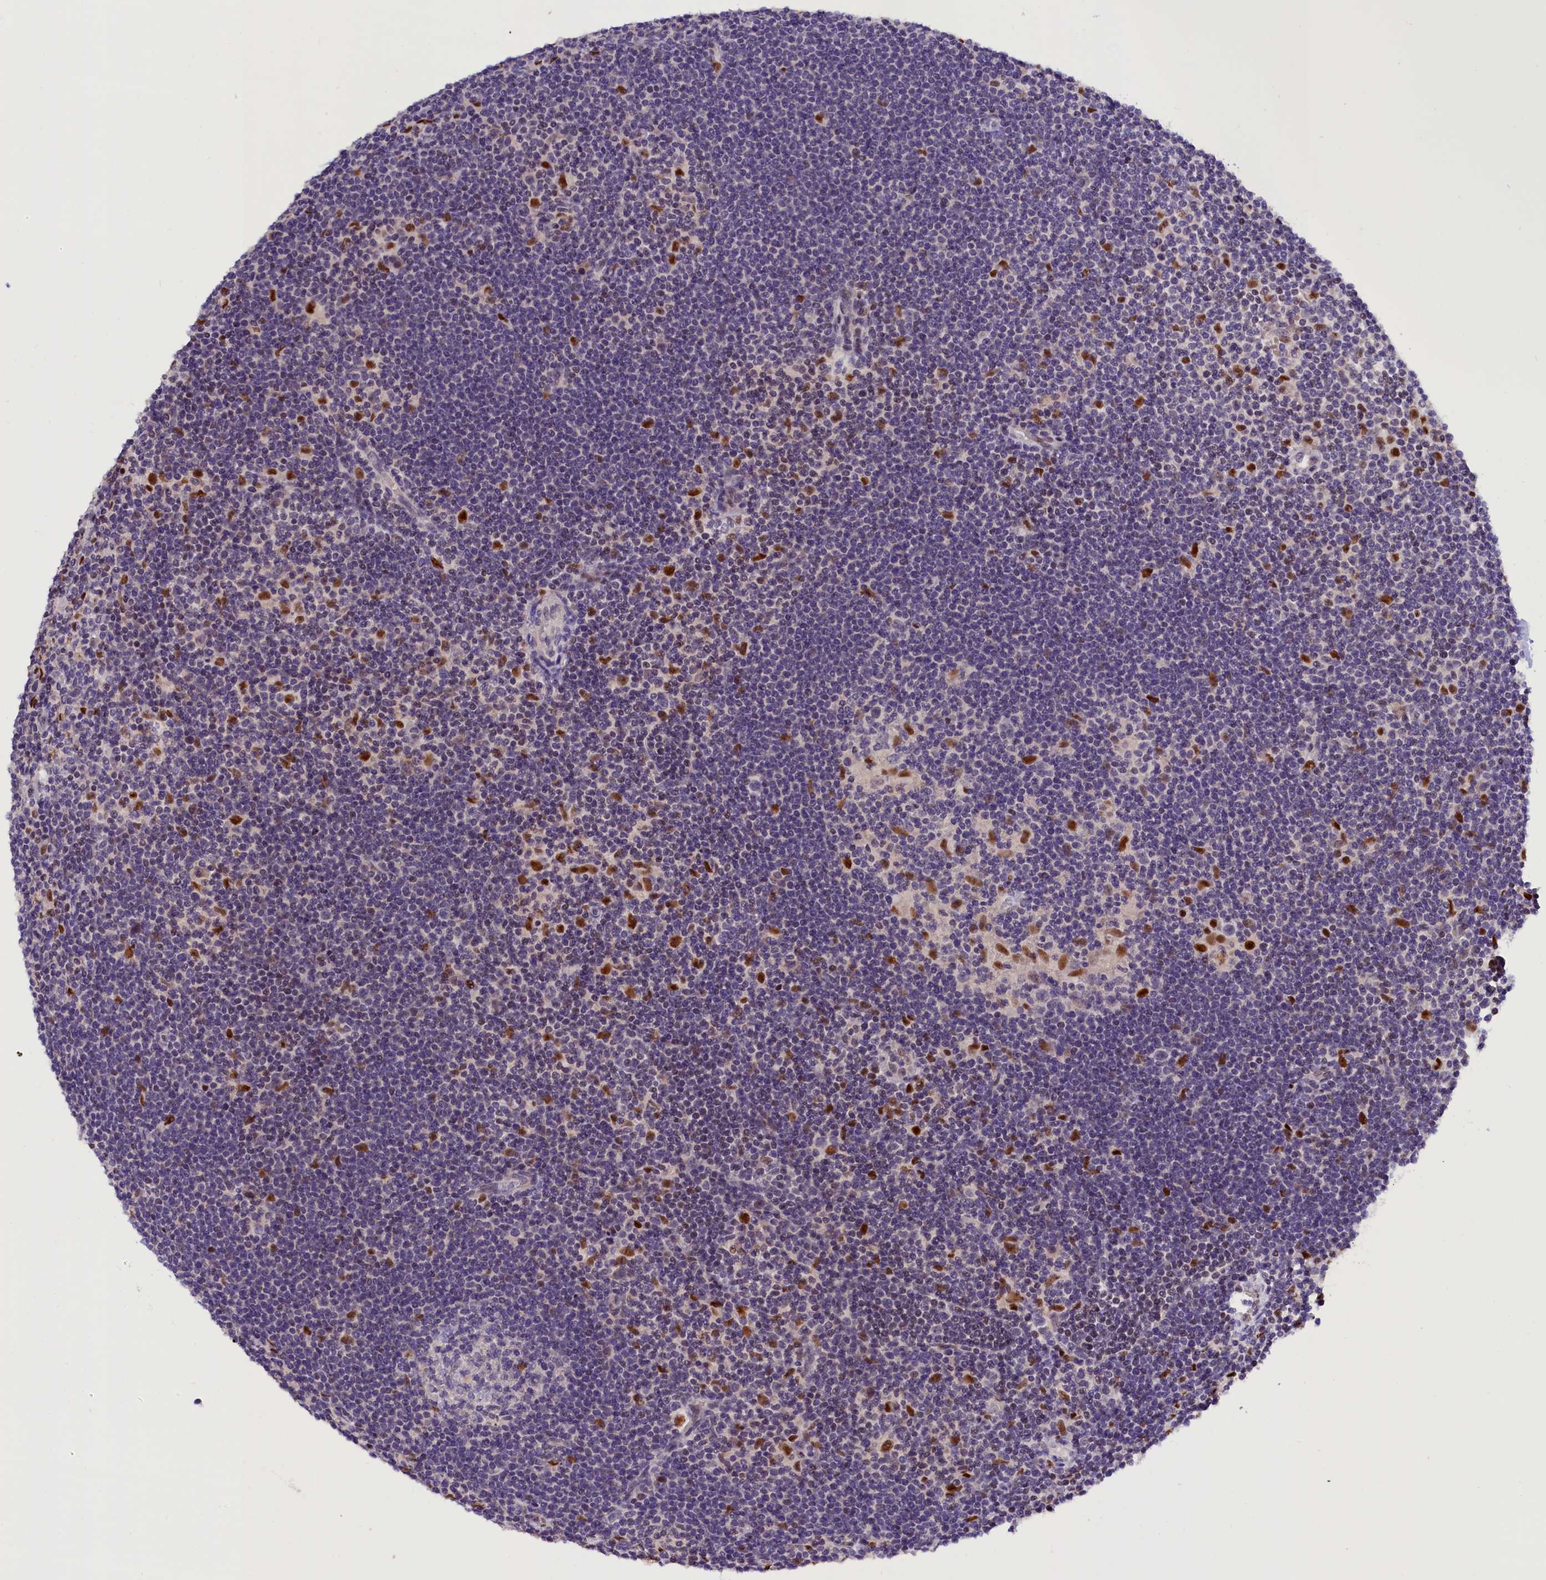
{"staining": {"intensity": "negative", "quantity": "none", "location": "none"}, "tissue": "lymphoma", "cell_type": "Tumor cells", "image_type": "cancer", "snomed": [{"axis": "morphology", "description": "Hodgkin's disease, NOS"}, {"axis": "topography", "description": "Lymph node"}], "caption": "IHC image of neoplastic tissue: human Hodgkin's disease stained with DAB reveals no significant protein staining in tumor cells.", "gene": "BTBD9", "patient": {"sex": "female", "age": 57}}